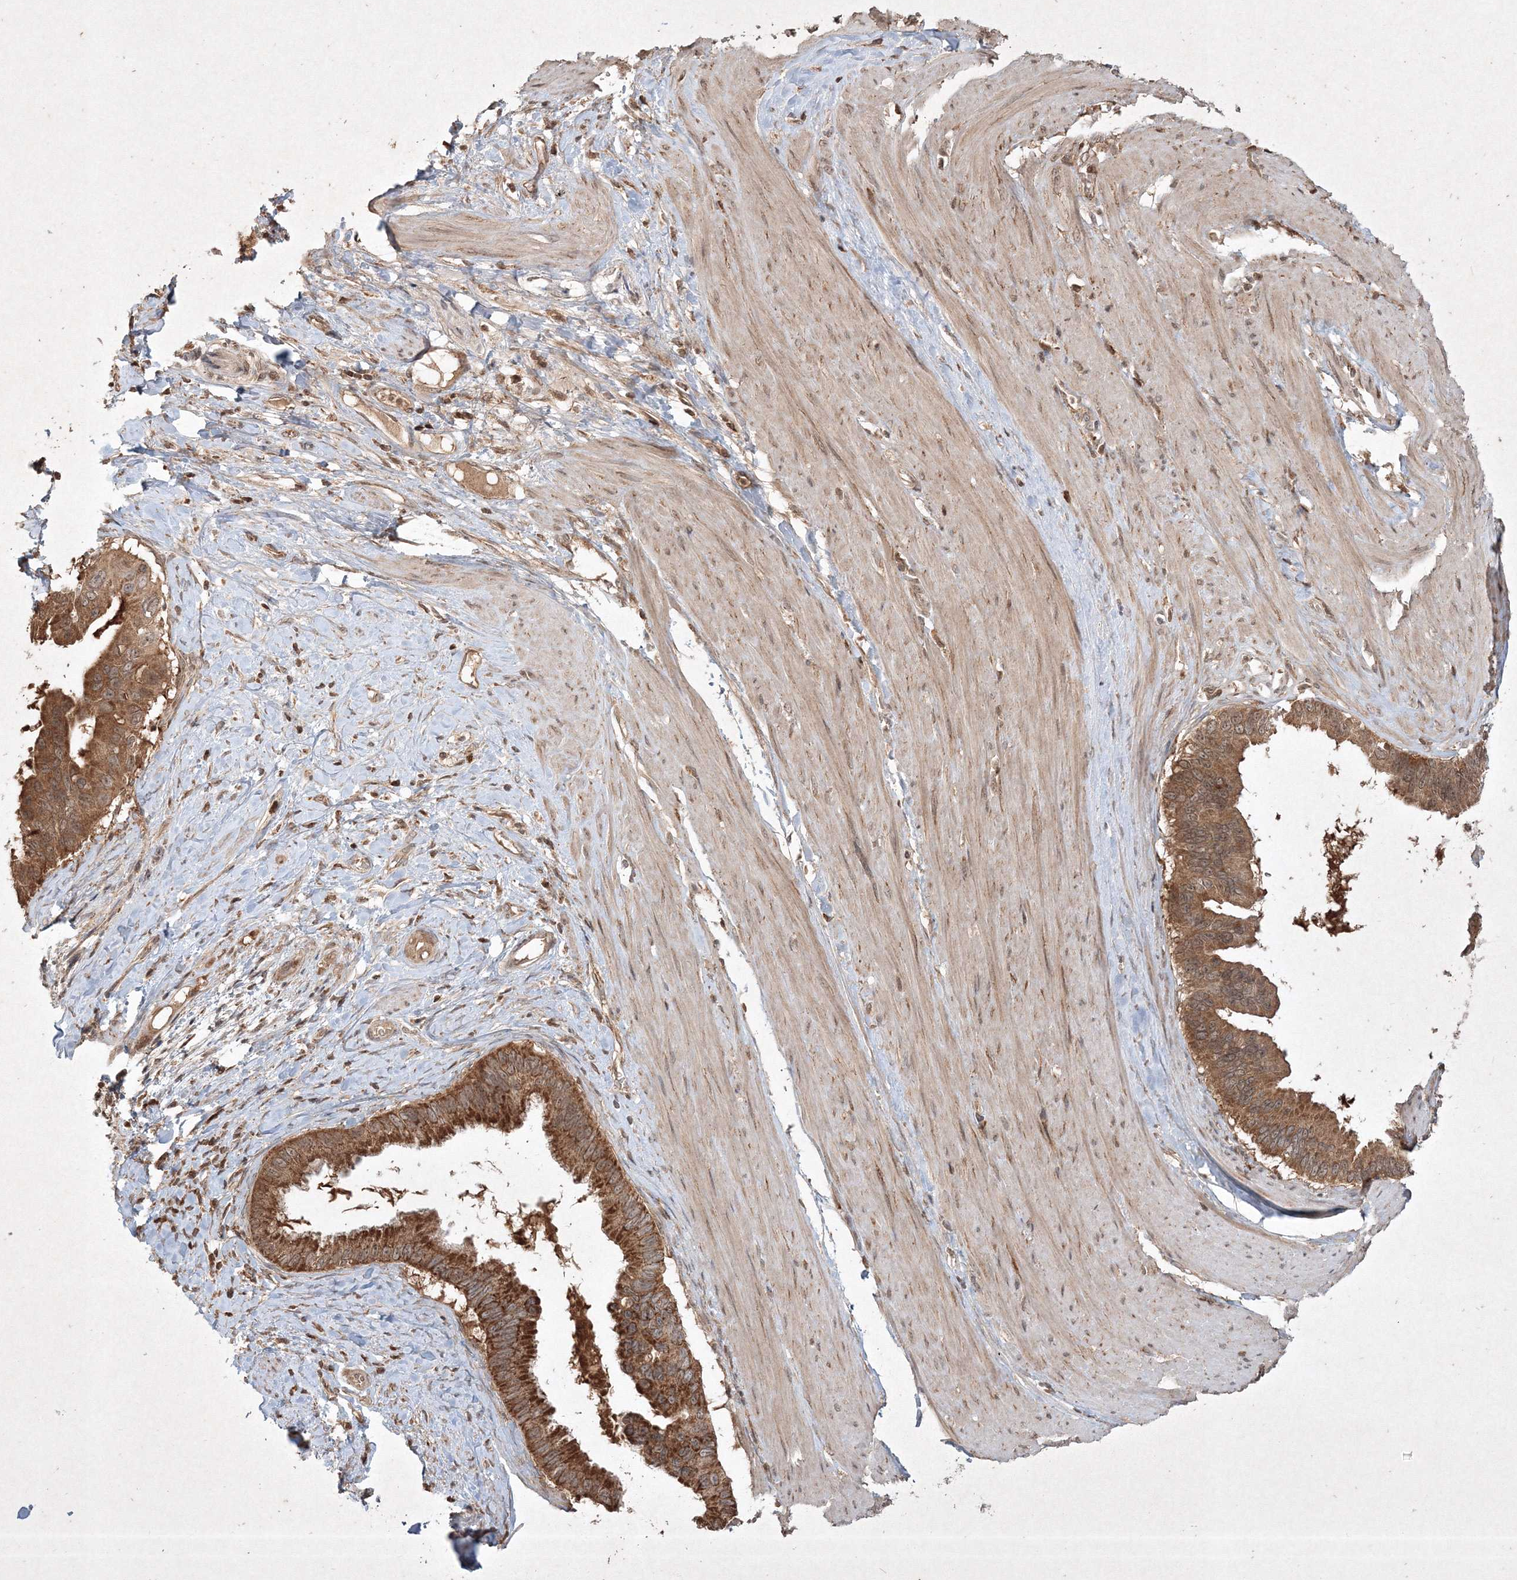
{"staining": {"intensity": "moderate", "quantity": ">75%", "location": "cytoplasmic/membranous"}, "tissue": "pancreatic cancer", "cell_type": "Tumor cells", "image_type": "cancer", "snomed": [{"axis": "morphology", "description": "Adenocarcinoma, NOS"}, {"axis": "topography", "description": "Pancreas"}], "caption": "A histopathology image showing moderate cytoplasmic/membranous positivity in about >75% of tumor cells in pancreatic cancer (adenocarcinoma), as visualized by brown immunohistochemical staining.", "gene": "PLTP", "patient": {"sex": "female", "age": 56}}